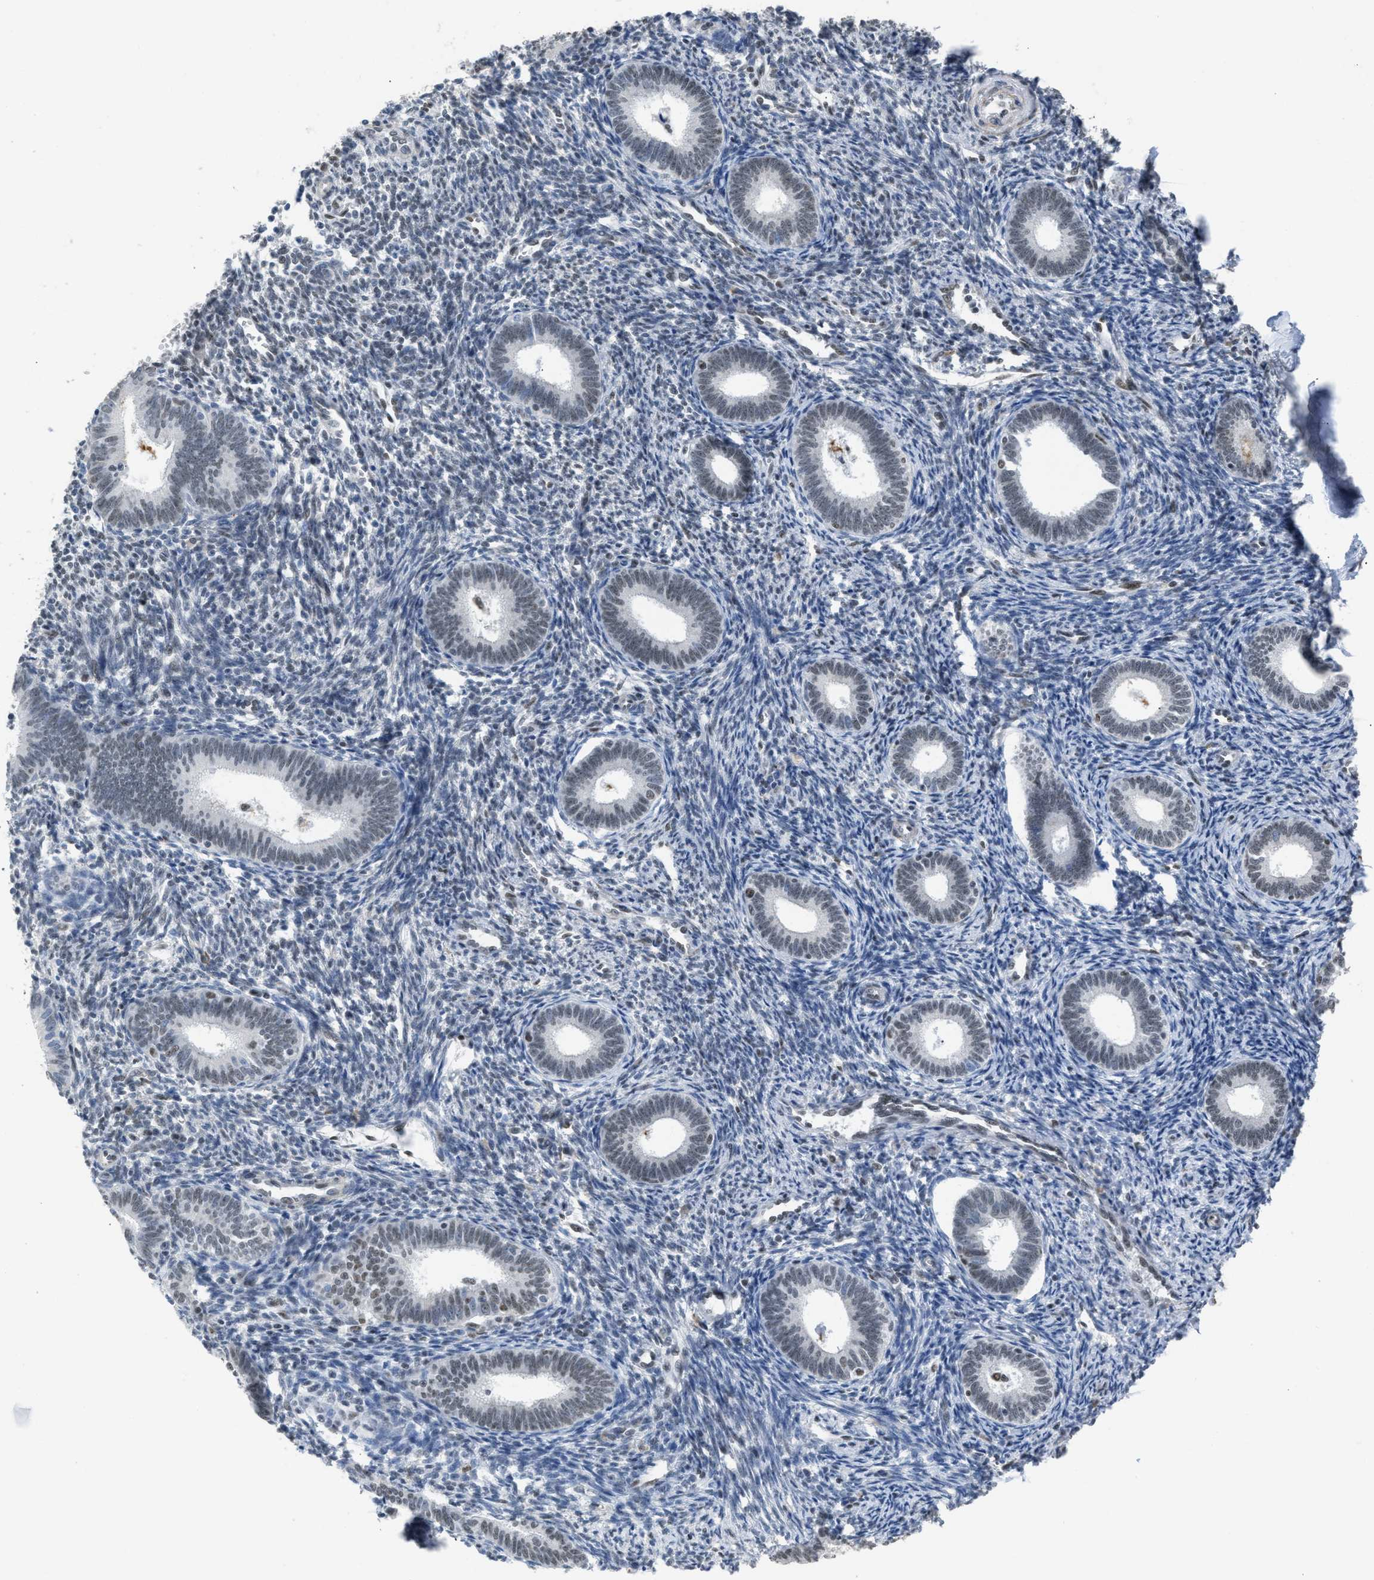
{"staining": {"intensity": "negative", "quantity": "none", "location": "none"}, "tissue": "endometrium", "cell_type": "Cells in endometrial stroma", "image_type": "normal", "snomed": [{"axis": "morphology", "description": "Normal tissue, NOS"}, {"axis": "topography", "description": "Endometrium"}], "caption": "High magnification brightfield microscopy of benign endometrium stained with DAB (brown) and counterstained with hematoxylin (blue): cells in endometrial stroma show no significant staining. (DAB (3,3'-diaminobenzidine) immunohistochemistry with hematoxylin counter stain).", "gene": "SCAF4", "patient": {"sex": "female", "age": 41}}